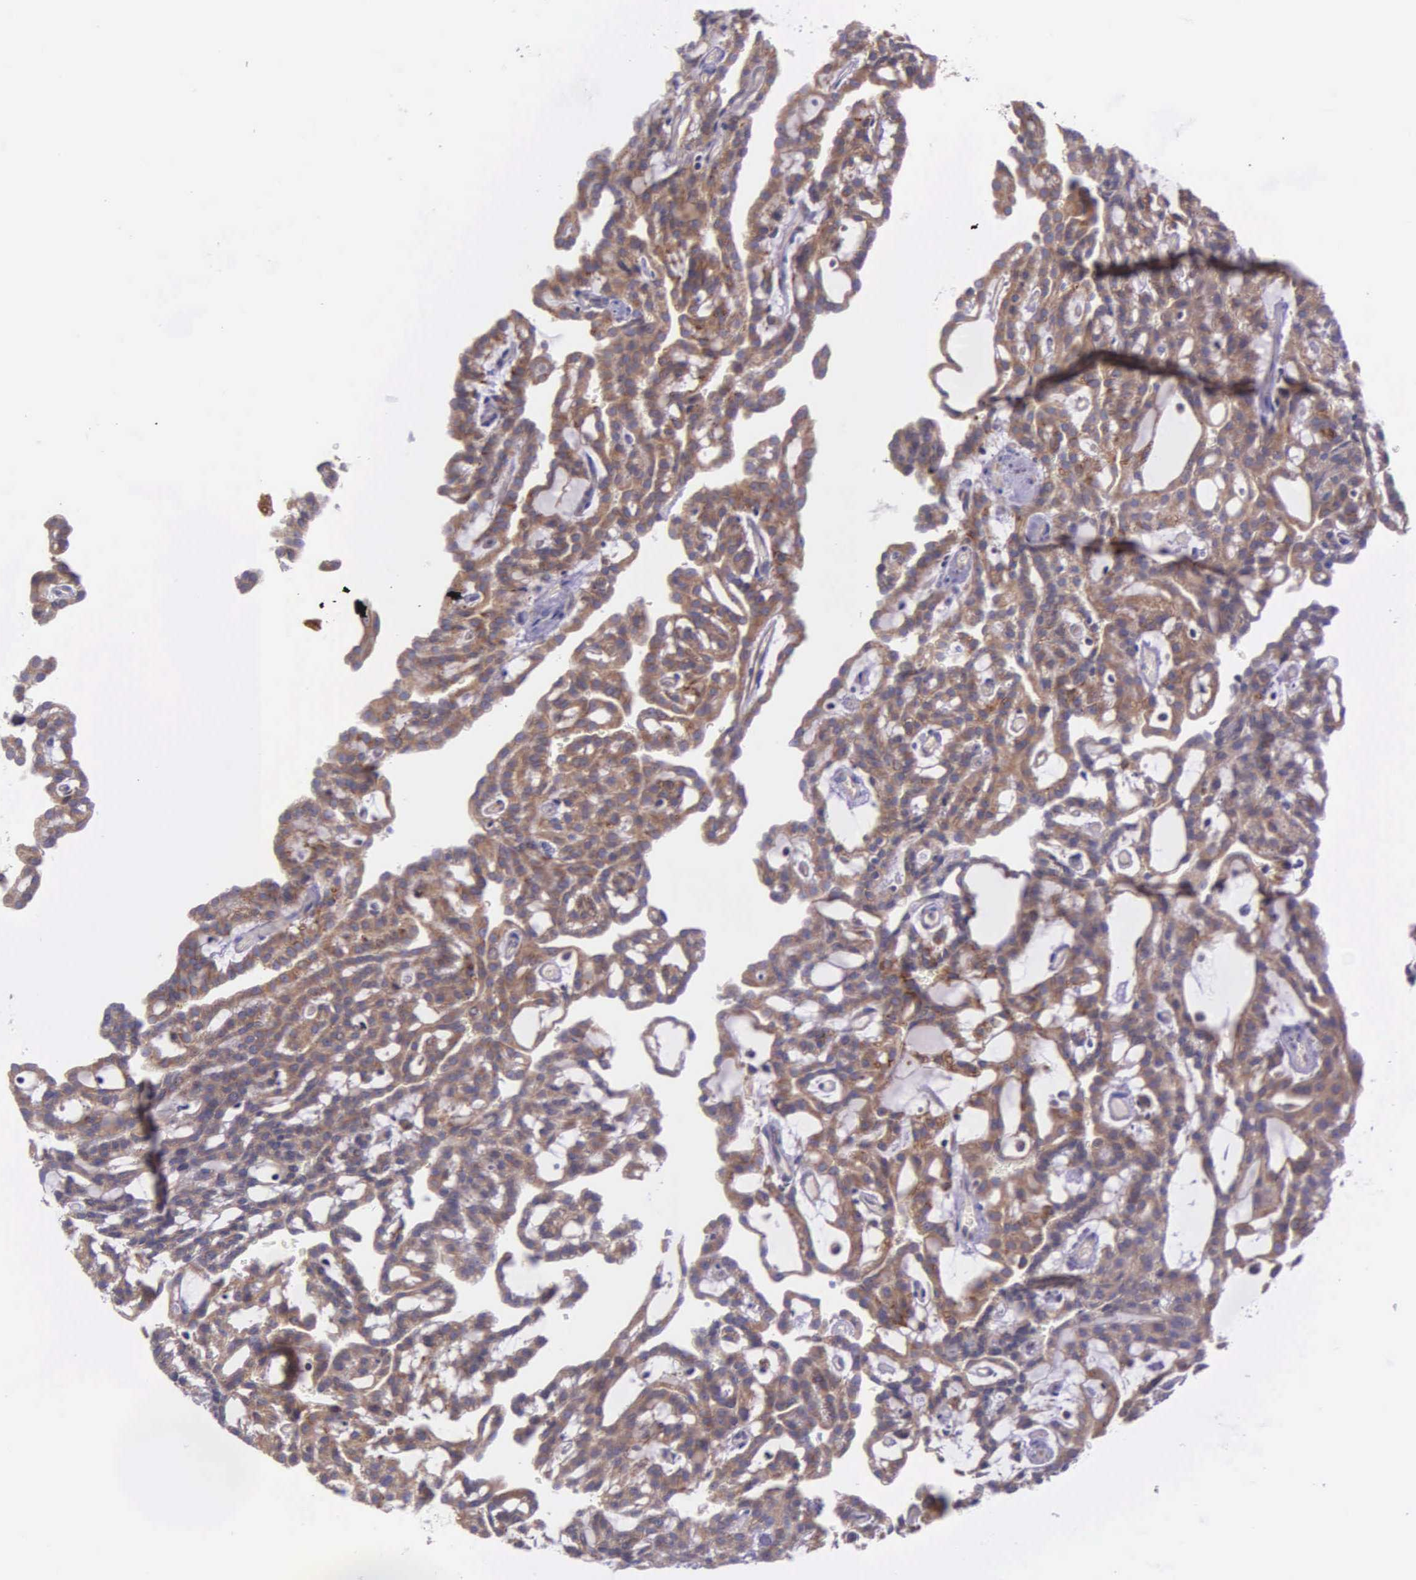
{"staining": {"intensity": "weak", "quantity": ">75%", "location": "cytoplasmic/membranous"}, "tissue": "renal cancer", "cell_type": "Tumor cells", "image_type": "cancer", "snomed": [{"axis": "morphology", "description": "Adenocarcinoma, NOS"}, {"axis": "topography", "description": "Kidney"}], "caption": "There is low levels of weak cytoplasmic/membranous expression in tumor cells of adenocarcinoma (renal), as demonstrated by immunohistochemical staining (brown color).", "gene": "NSDHL", "patient": {"sex": "male", "age": 63}}